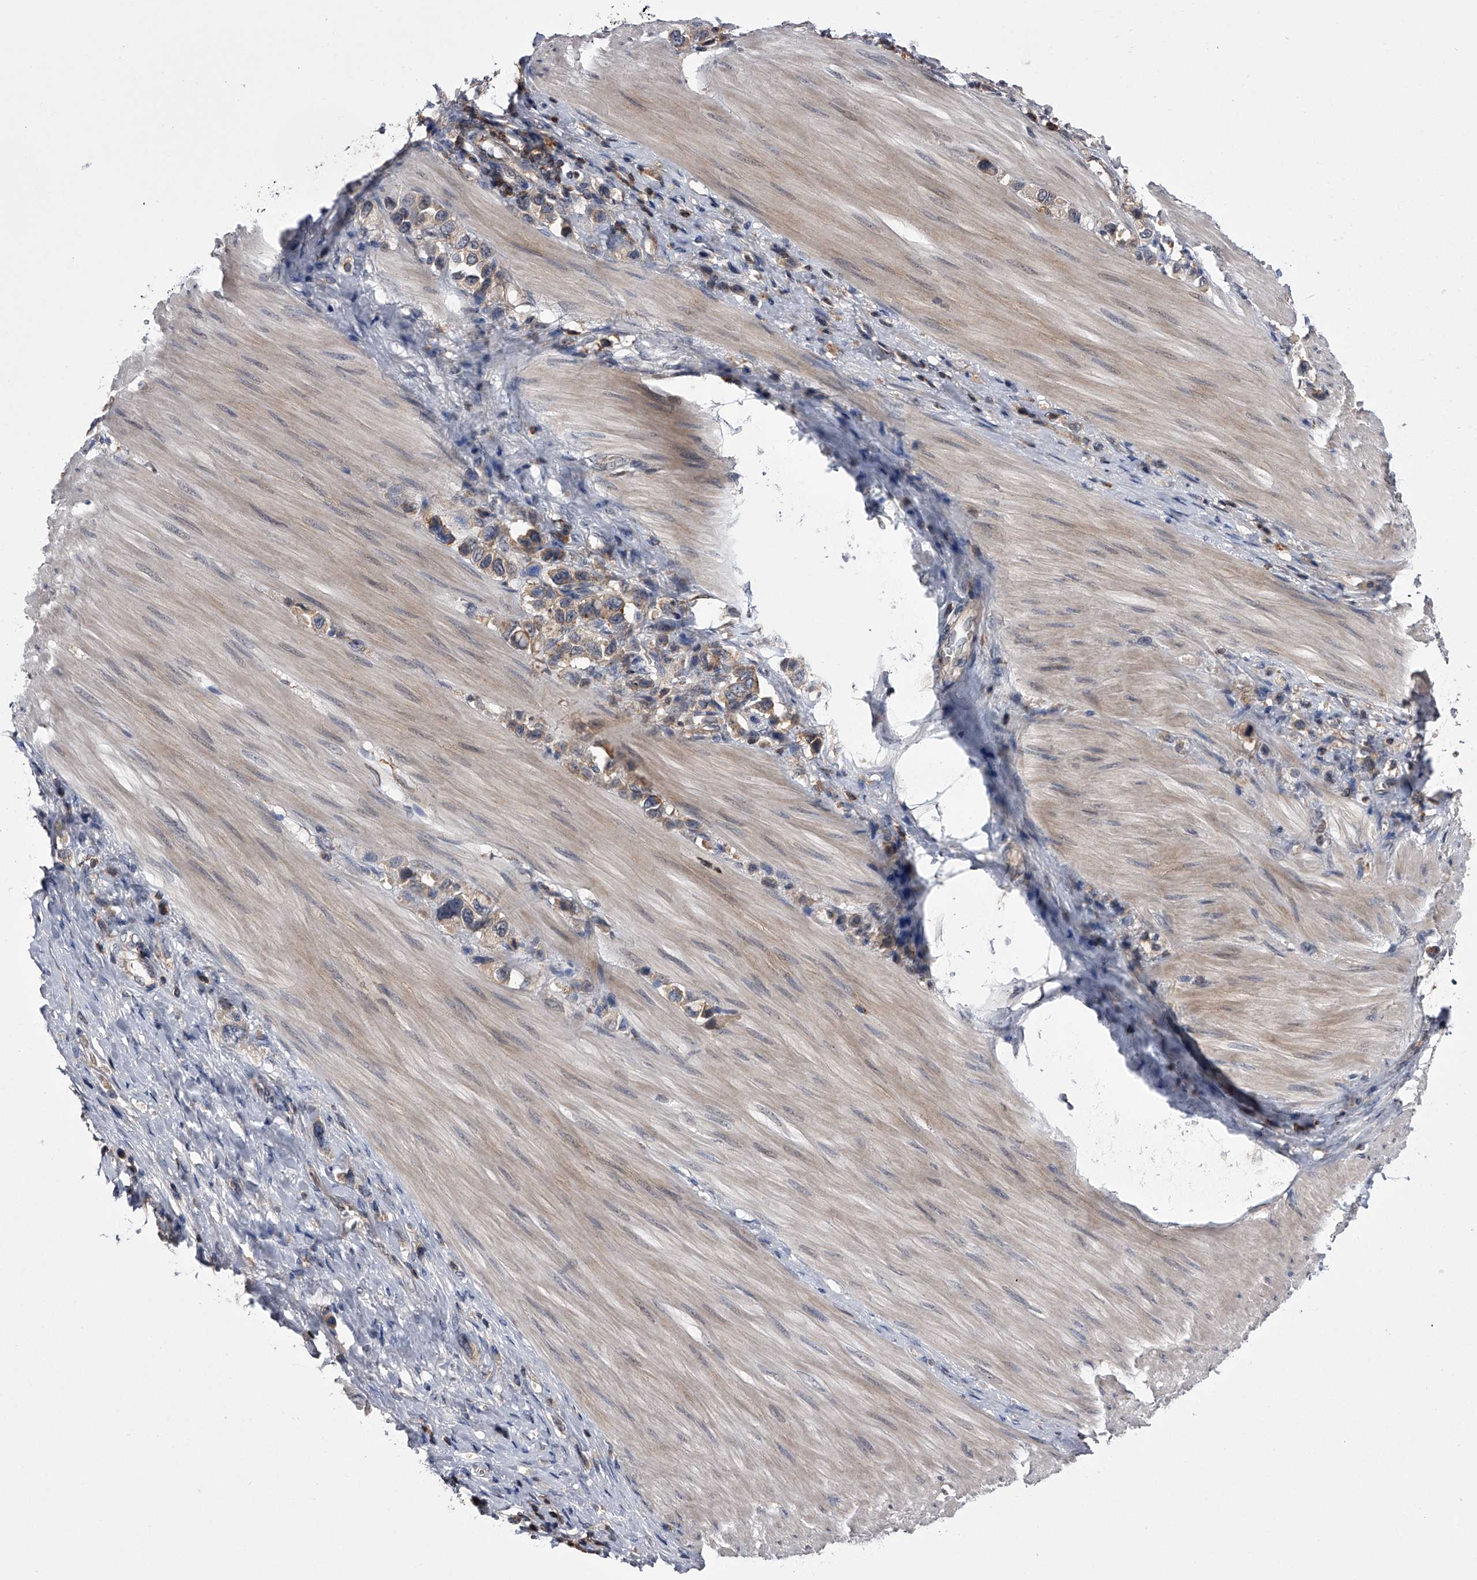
{"staining": {"intensity": "weak", "quantity": ">75%", "location": "cytoplasmic/membranous"}, "tissue": "stomach cancer", "cell_type": "Tumor cells", "image_type": "cancer", "snomed": [{"axis": "morphology", "description": "Adenocarcinoma, NOS"}, {"axis": "topography", "description": "Stomach"}], "caption": "Immunohistochemistry (DAB (3,3'-diaminobenzidine)) staining of human stomach cancer (adenocarcinoma) reveals weak cytoplasmic/membranous protein expression in approximately >75% of tumor cells.", "gene": "PAN3", "patient": {"sex": "female", "age": 65}}